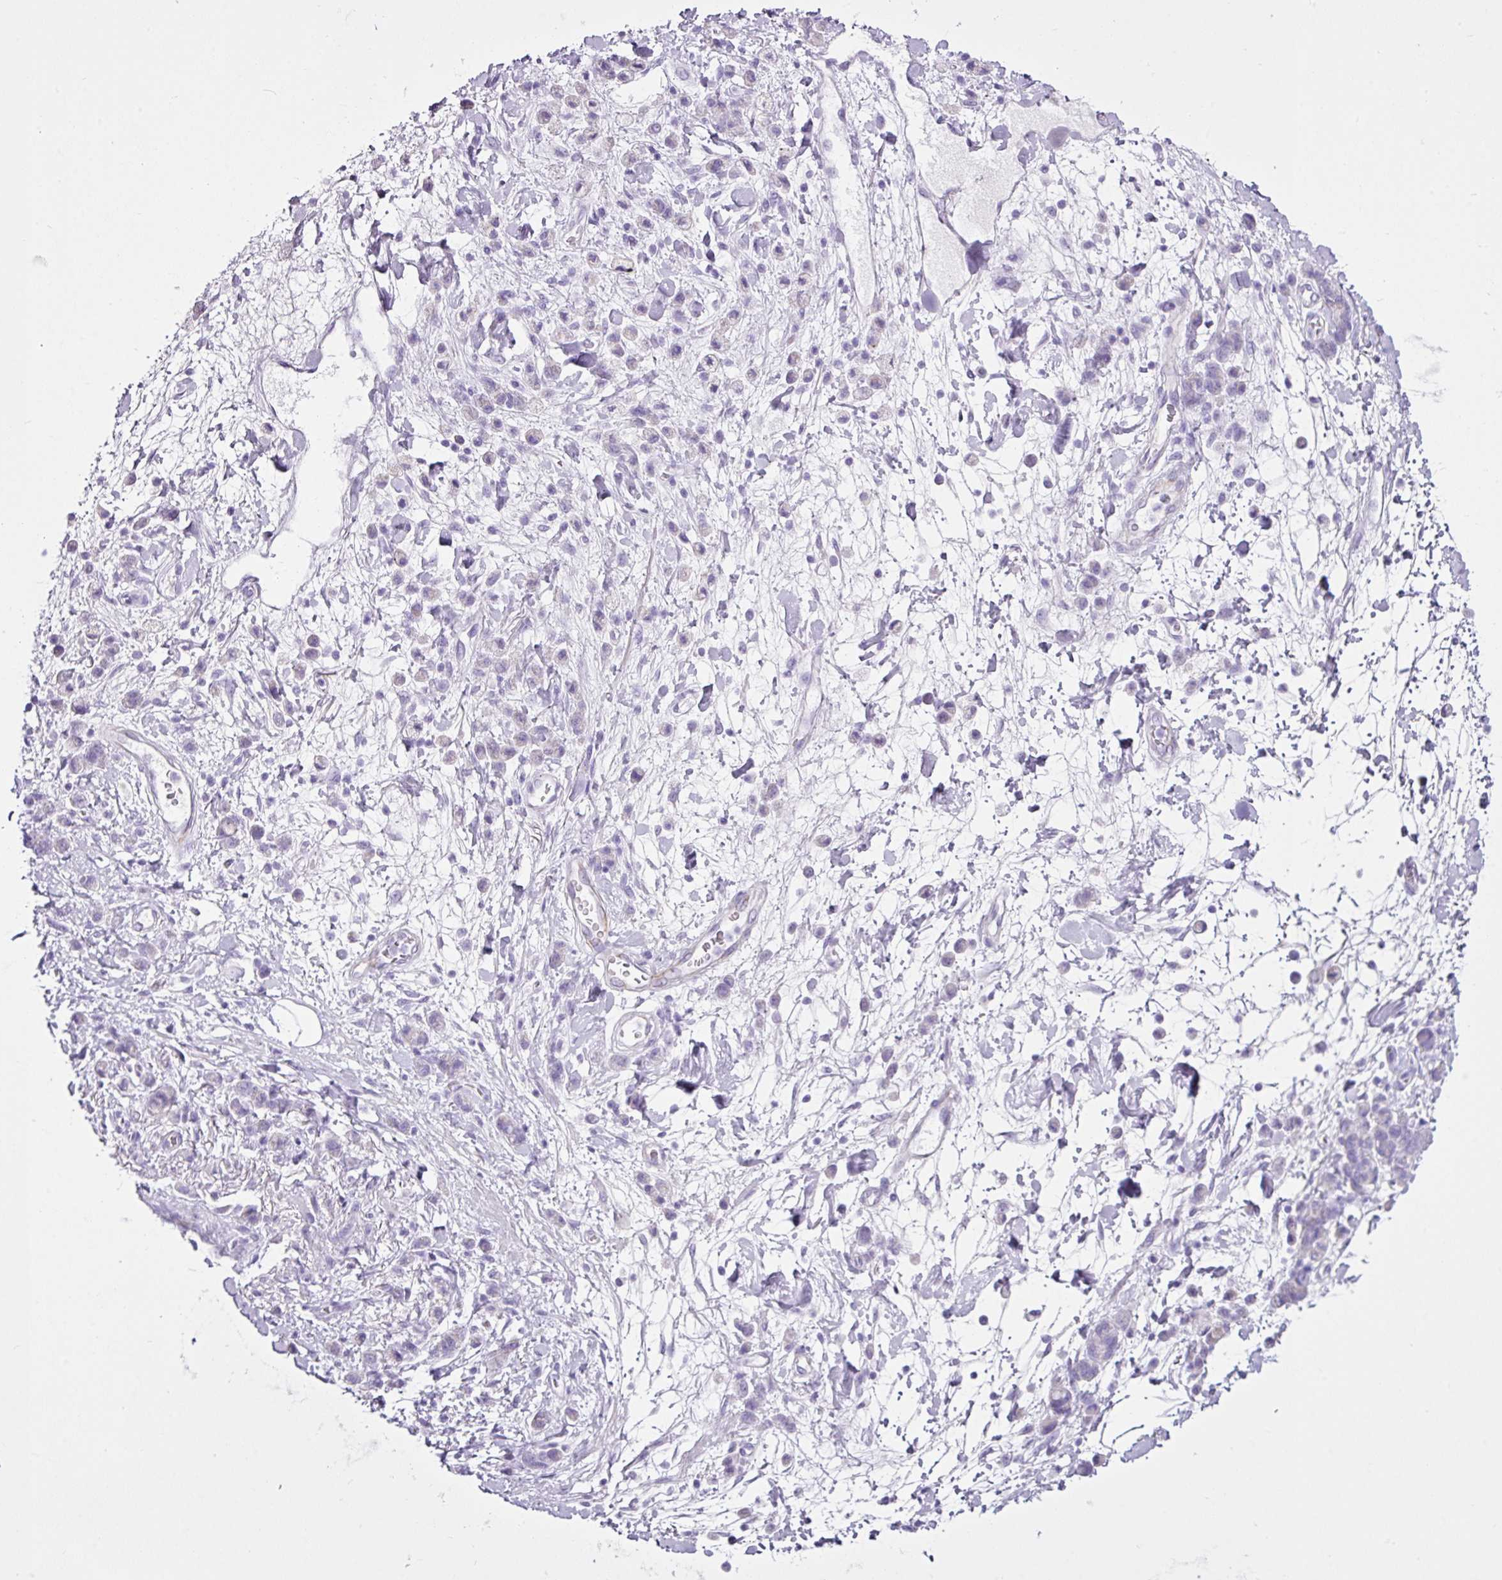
{"staining": {"intensity": "negative", "quantity": "none", "location": "none"}, "tissue": "stomach cancer", "cell_type": "Tumor cells", "image_type": "cancer", "snomed": [{"axis": "morphology", "description": "Adenocarcinoma, NOS"}, {"axis": "topography", "description": "Stomach"}], "caption": "DAB immunohistochemical staining of human stomach cancer shows no significant staining in tumor cells.", "gene": "LILRB4", "patient": {"sex": "male", "age": 77}}